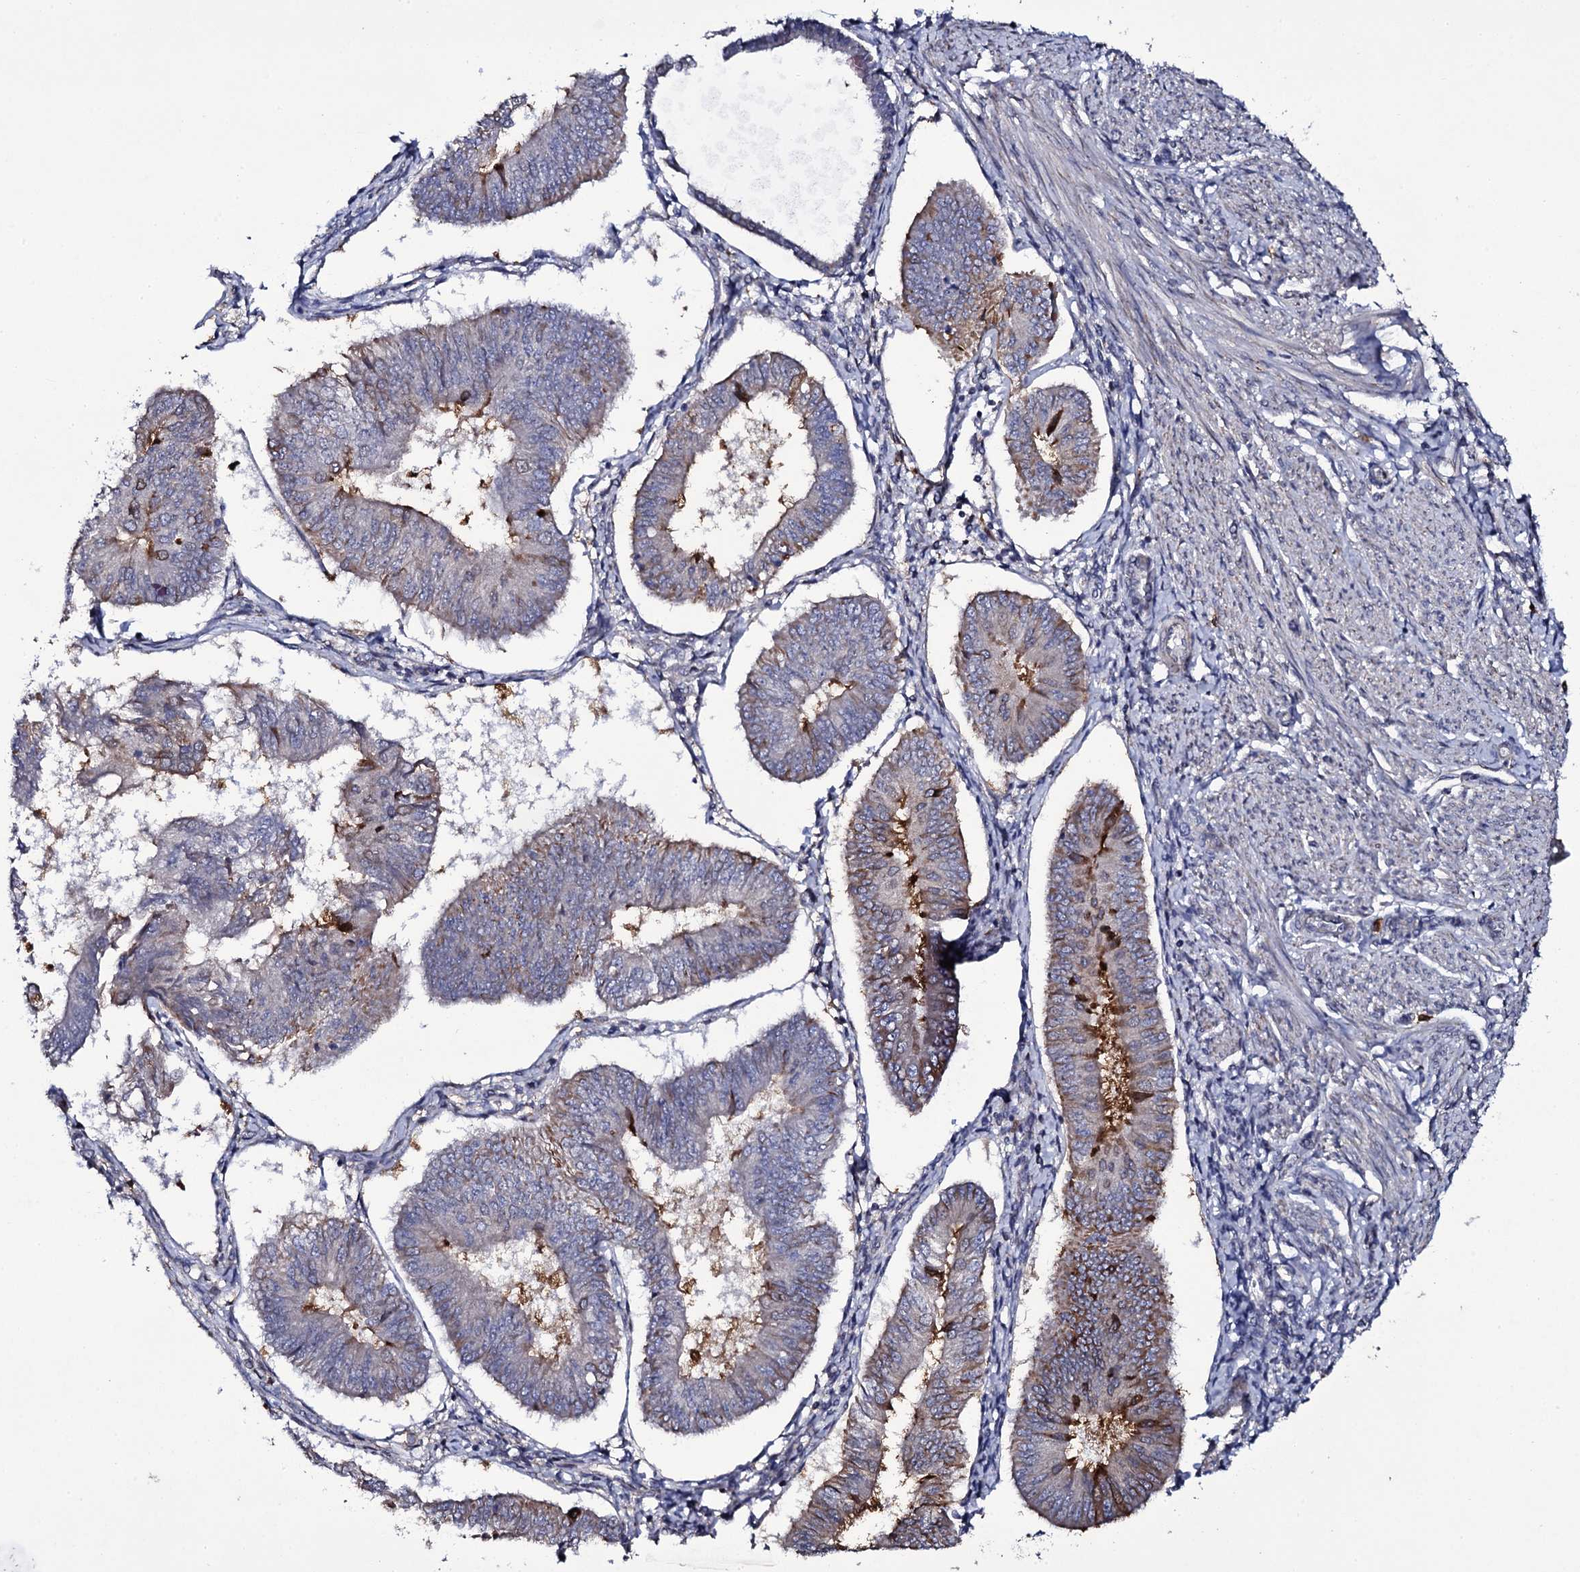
{"staining": {"intensity": "moderate", "quantity": "<25%", "location": "cytoplasmic/membranous"}, "tissue": "endometrial cancer", "cell_type": "Tumor cells", "image_type": "cancer", "snomed": [{"axis": "morphology", "description": "Adenocarcinoma, NOS"}, {"axis": "topography", "description": "Endometrium"}], "caption": "About <25% of tumor cells in endometrial cancer (adenocarcinoma) exhibit moderate cytoplasmic/membranous protein positivity as visualized by brown immunohistochemical staining.", "gene": "TTC23", "patient": {"sex": "female", "age": 58}}